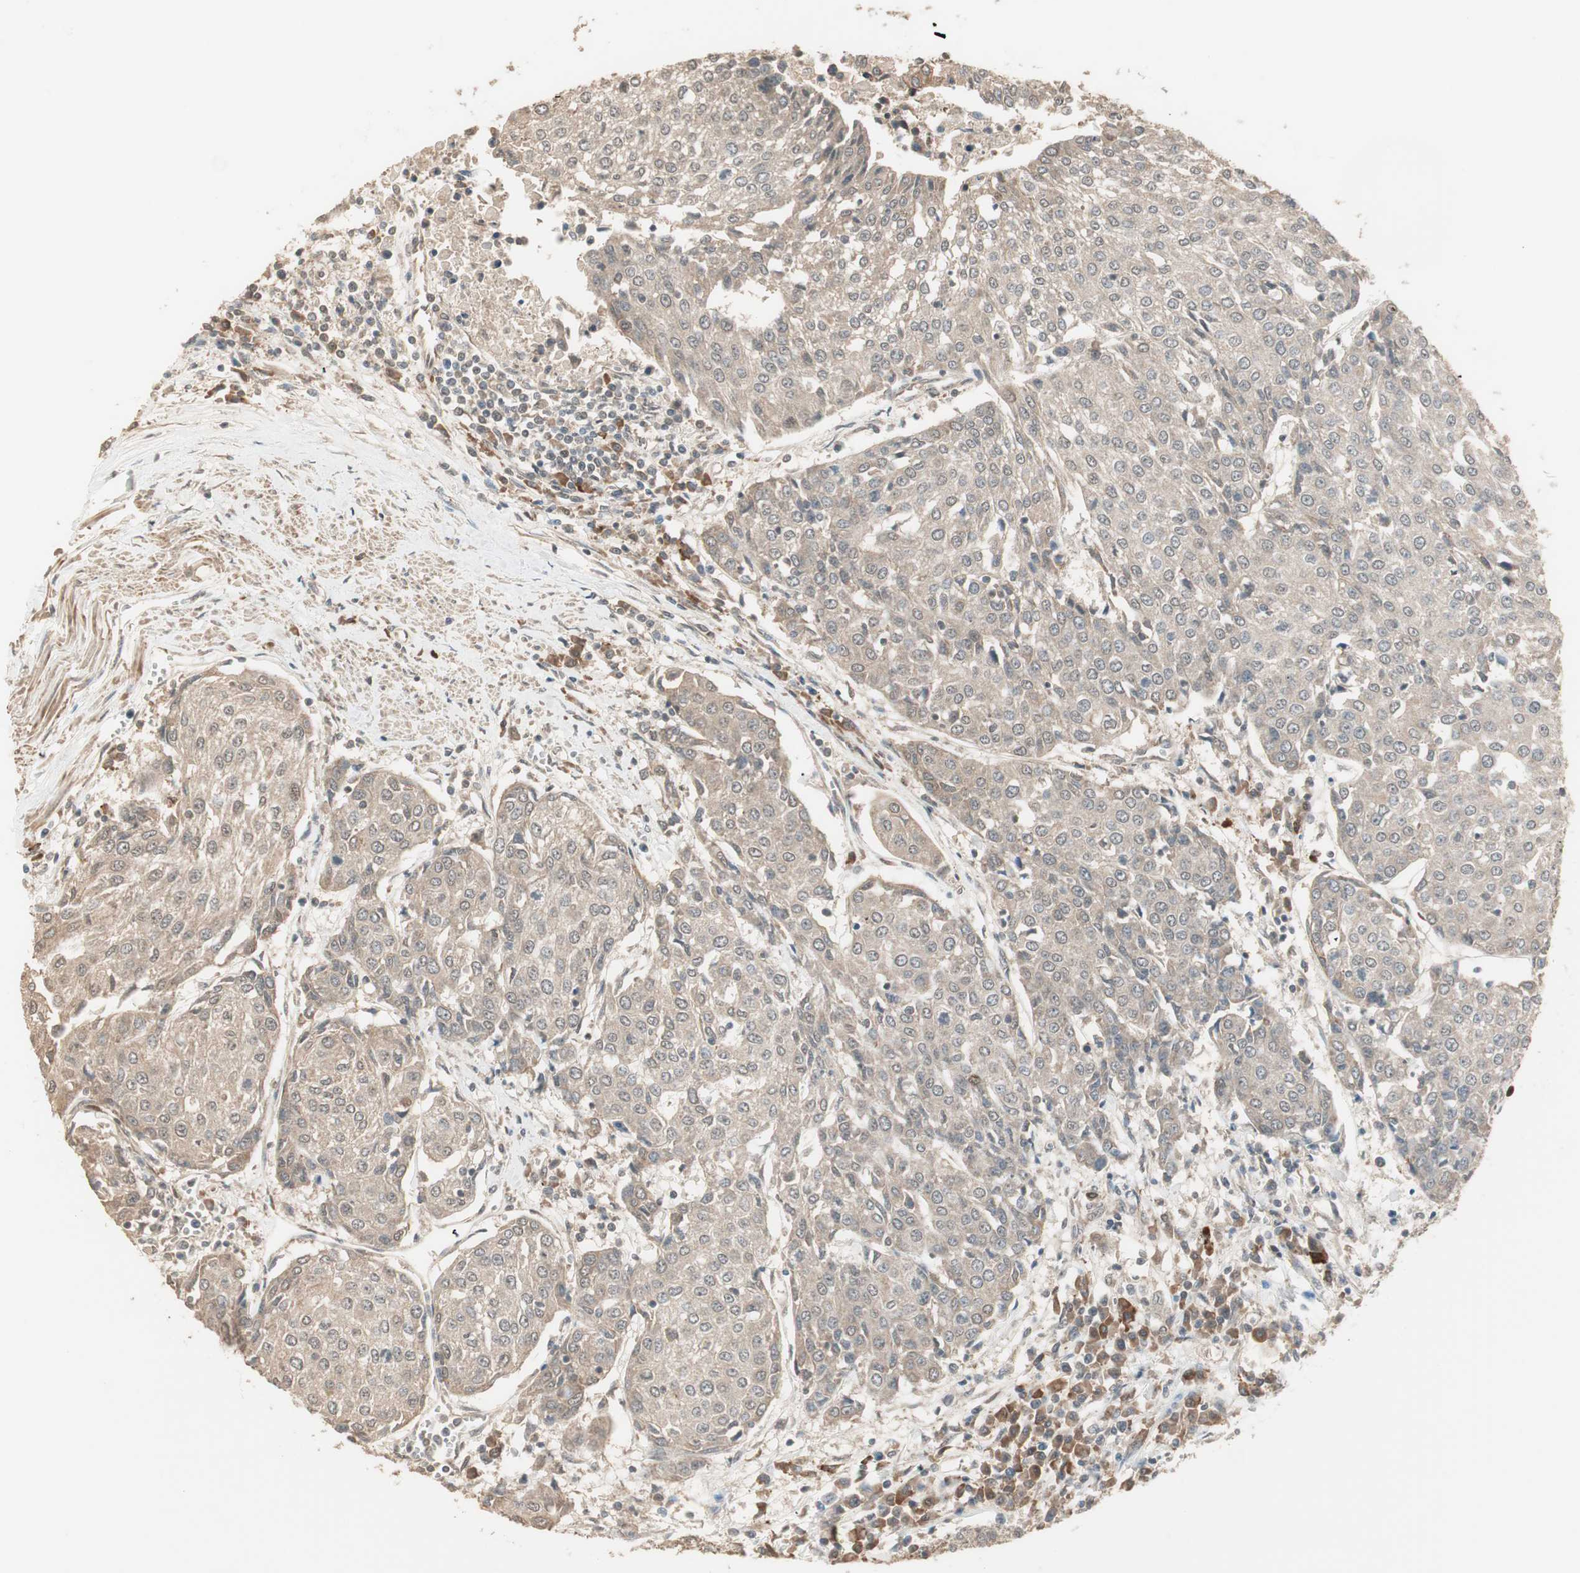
{"staining": {"intensity": "weak", "quantity": "25%-75%", "location": "cytoplasmic/membranous"}, "tissue": "urothelial cancer", "cell_type": "Tumor cells", "image_type": "cancer", "snomed": [{"axis": "morphology", "description": "Urothelial carcinoma, High grade"}, {"axis": "topography", "description": "Urinary bladder"}], "caption": "Immunohistochemistry (IHC) photomicrograph of high-grade urothelial carcinoma stained for a protein (brown), which demonstrates low levels of weak cytoplasmic/membranous staining in approximately 25%-75% of tumor cells.", "gene": "ZSCAN31", "patient": {"sex": "female", "age": 85}}